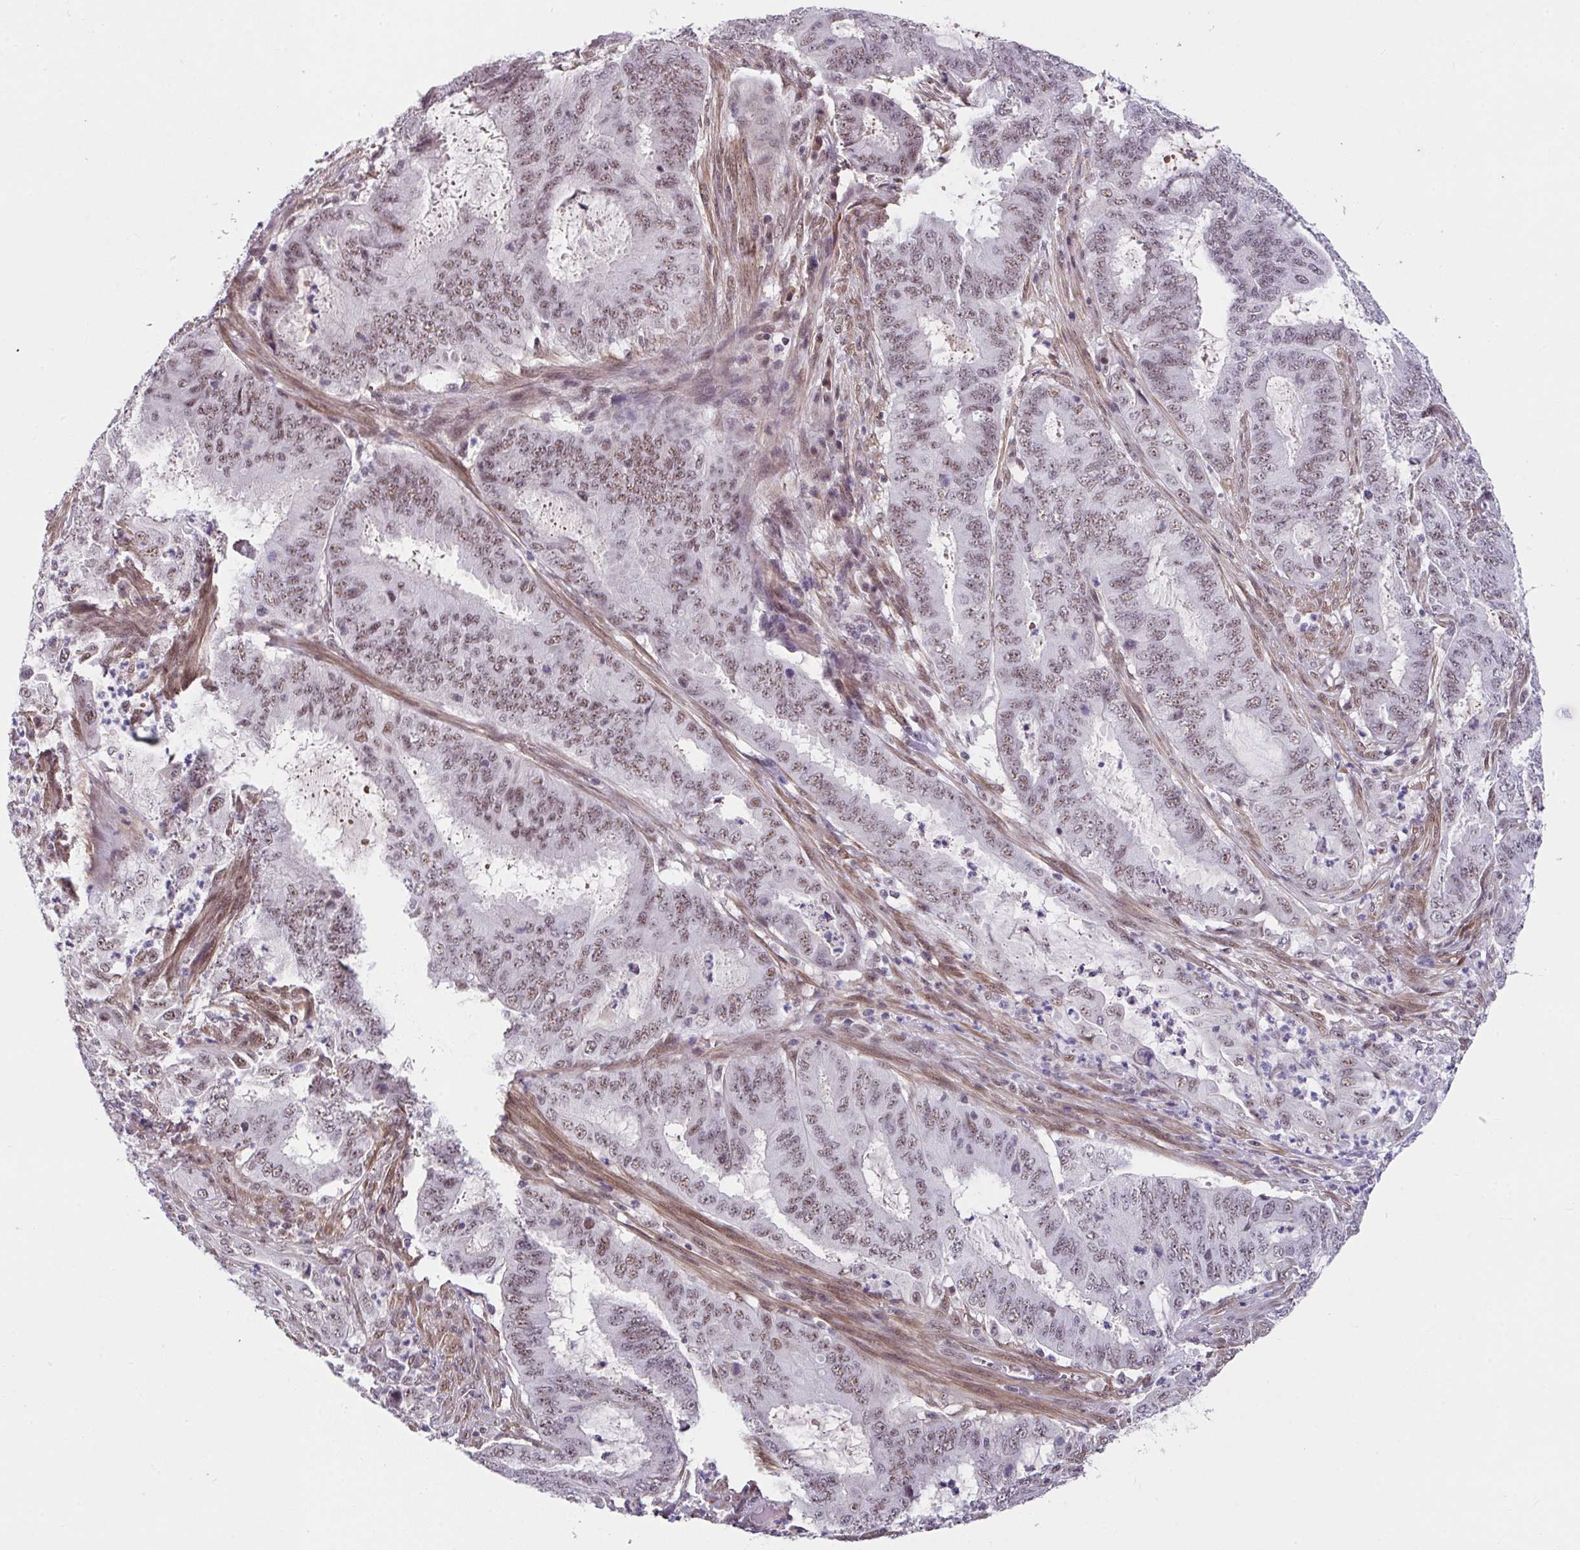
{"staining": {"intensity": "moderate", "quantity": ">75%", "location": "nuclear"}, "tissue": "endometrial cancer", "cell_type": "Tumor cells", "image_type": "cancer", "snomed": [{"axis": "morphology", "description": "Adenocarcinoma, NOS"}, {"axis": "topography", "description": "Endometrium"}], "caption": "Protein staining of endometrial adenocarcinoma tissue demonstrates moderate nuclear positivity in approximately >75% of tumor cells. The staining was performed using DAB (3,3'-diaminobenzidine) to visualize the protein expression in brown, while the nuclei were stained in blue with hematoxylin (Magnification: 20x).", "gene": "RBBP6", "patient": {"sex": "female", "age": 51}}